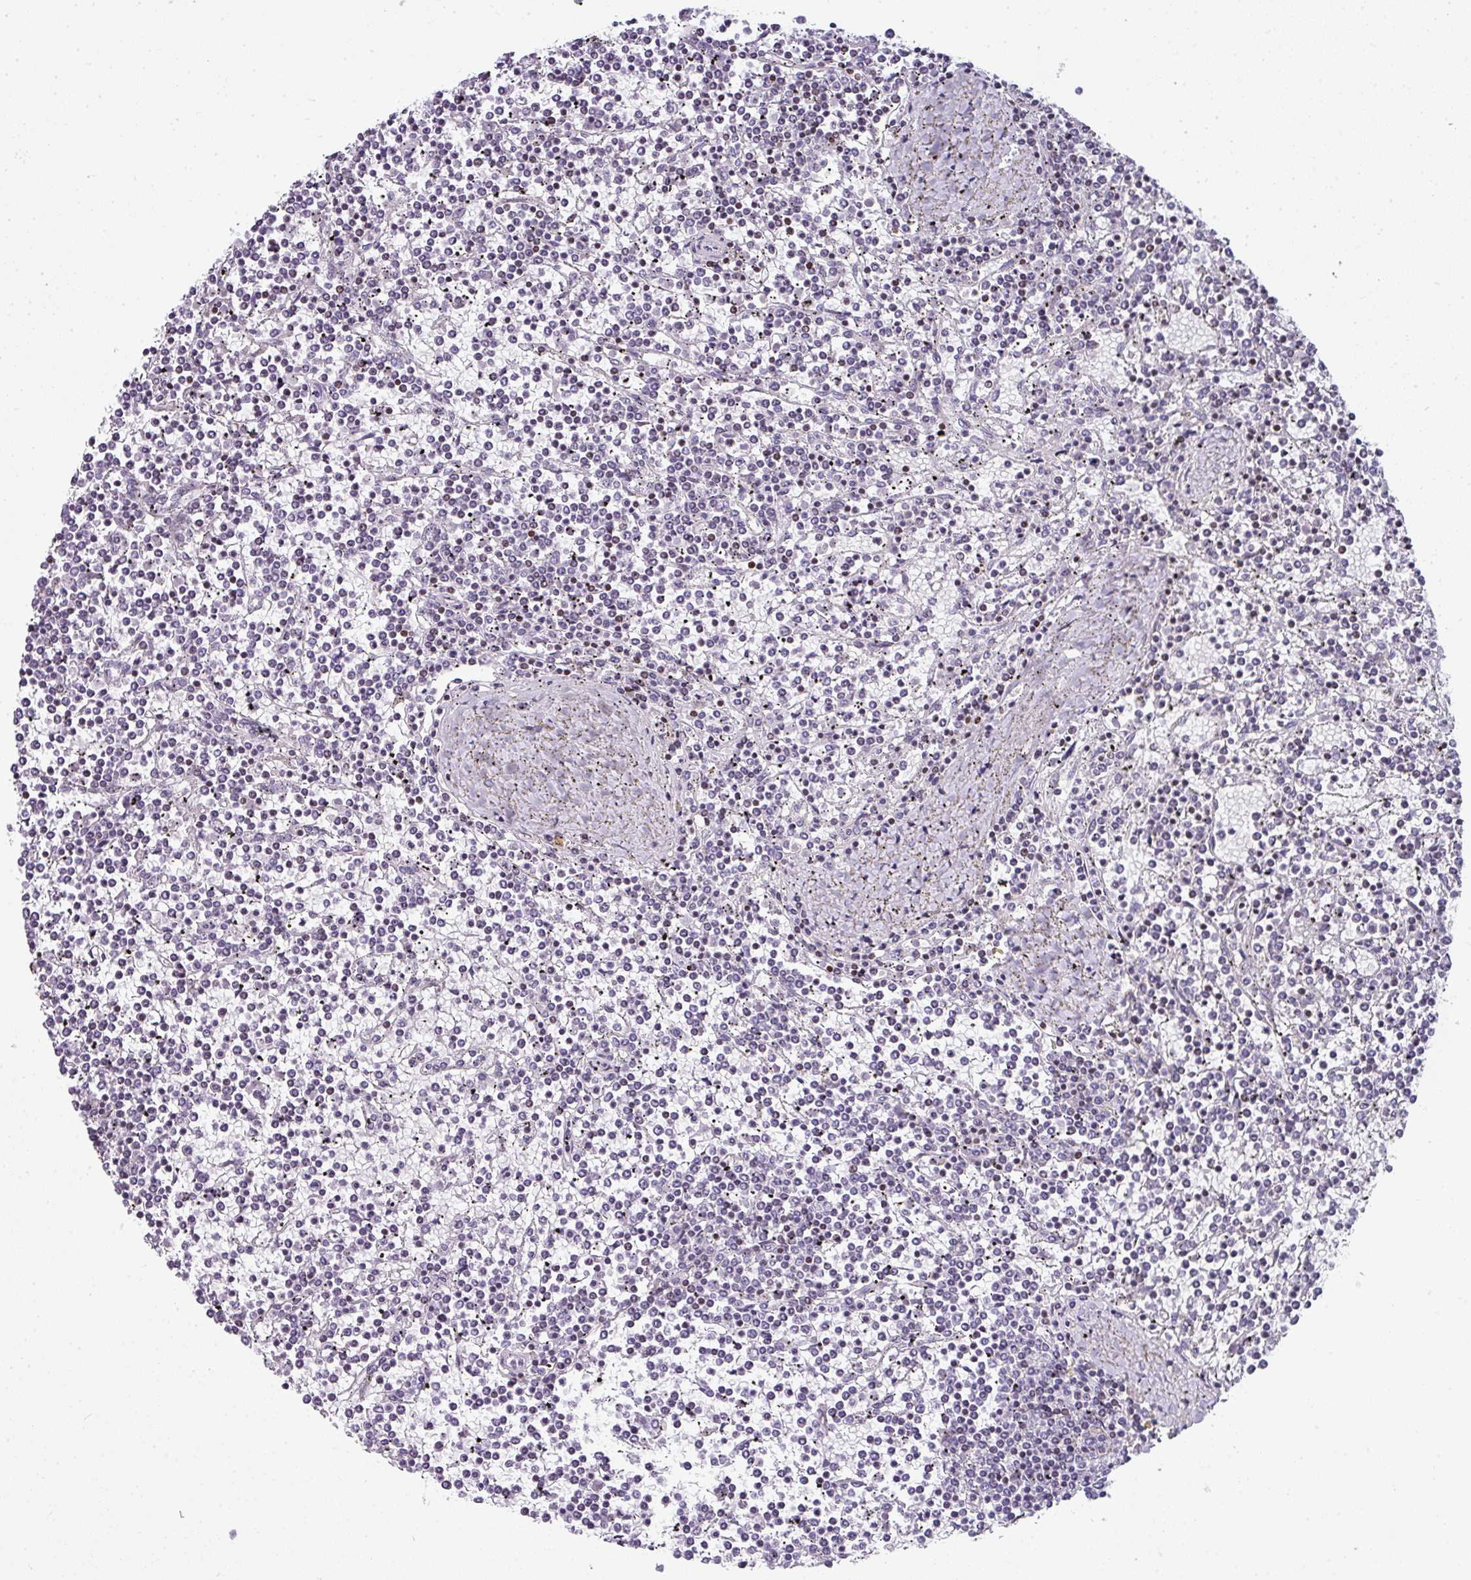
{"staining": {"intensity": "negative", "quantity": "none", "location": "none"}, "tissue": "lymphoma", "cell_type": "Tumor cells", "image_type": "cancer", "snomed": [{"axis": "morphology", "description": "Malignant lymphoma, non-Hodgkin's type, Low grade"}, {"axis": "topography", "description": "Spleen"}], "caption": "Immunohistochemistry of lymphoma demonstrates no expression in tumor cells.", "gene": "STAT5A", "patient": {"sex": "female", "age": 19}}